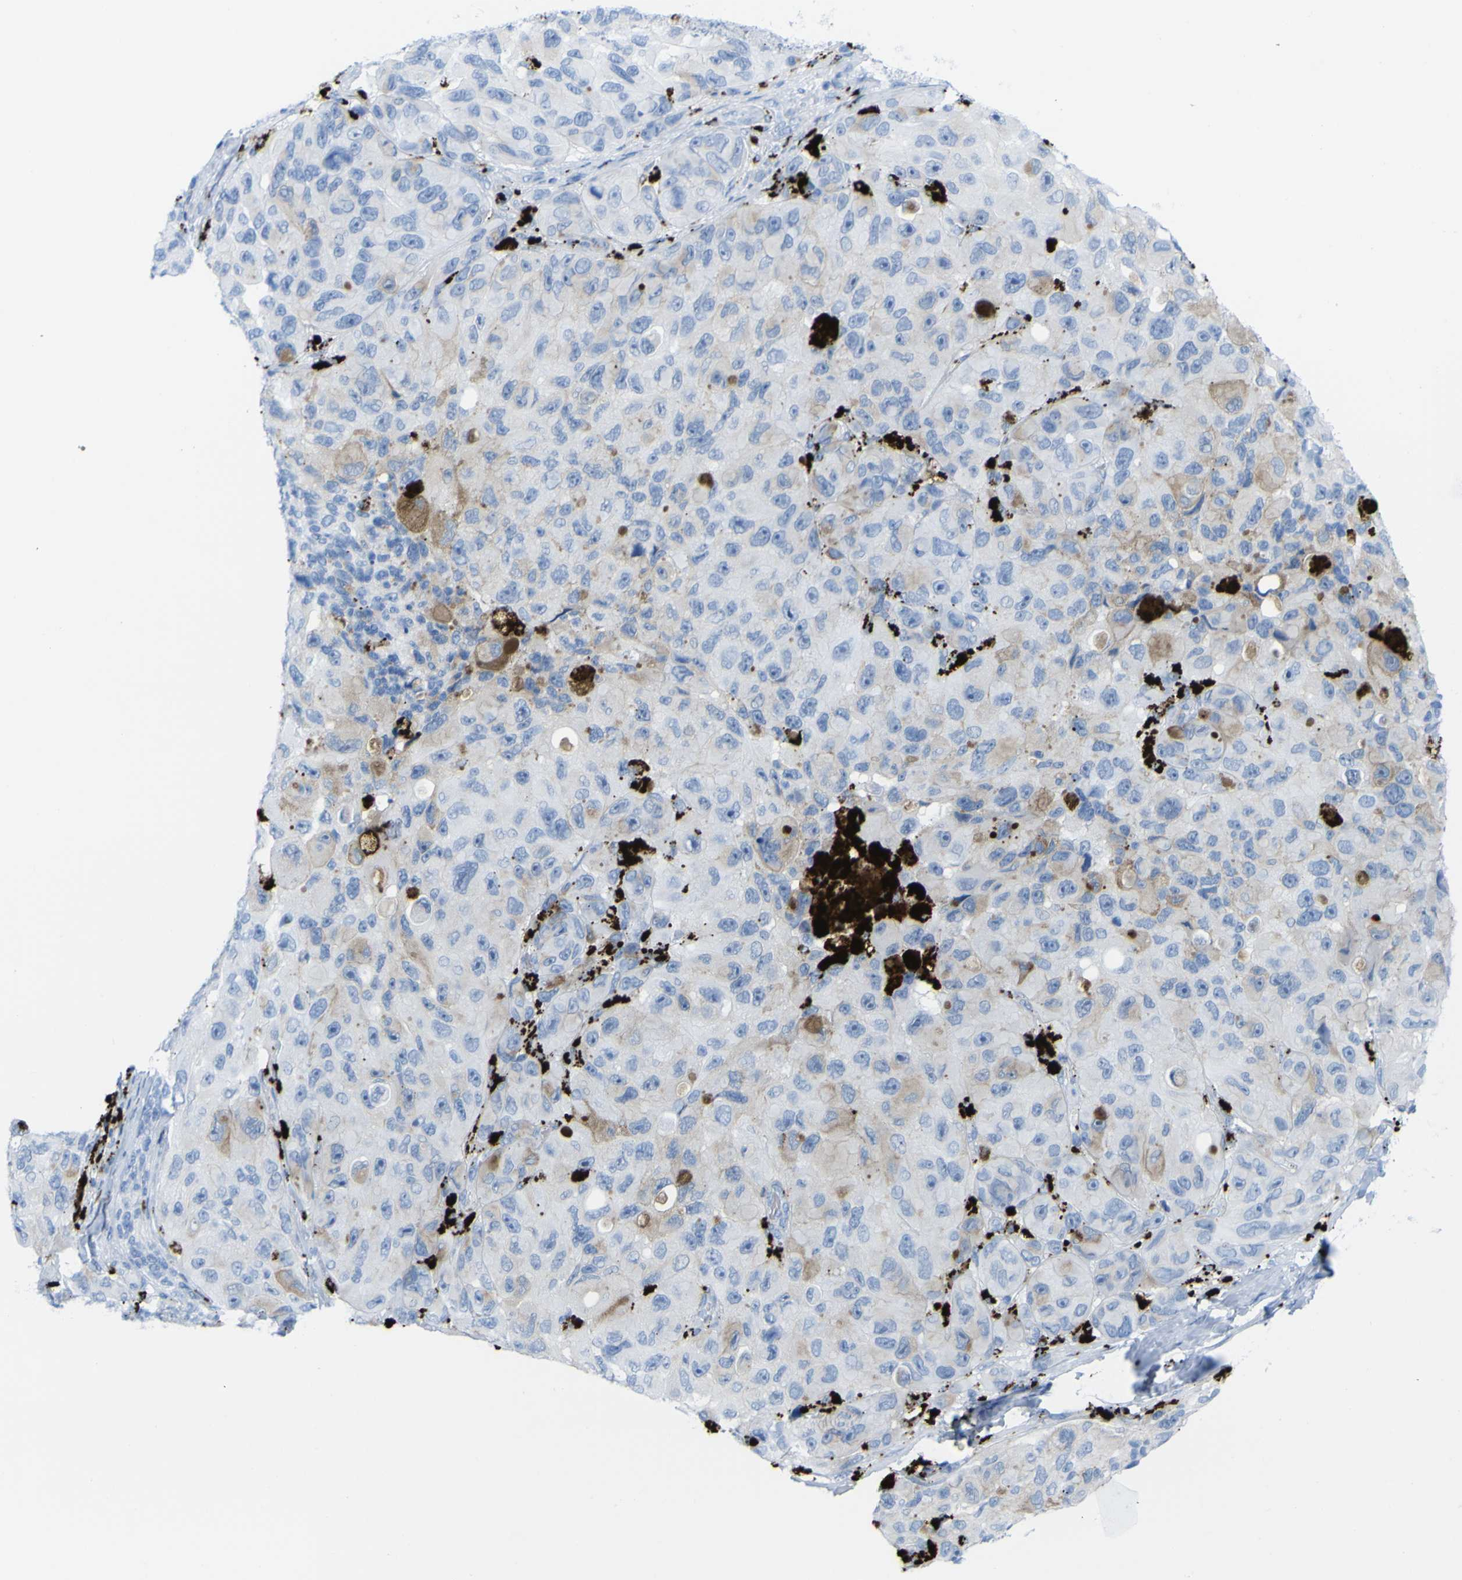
{"staining": {"intensity": "moderate", "quantity": "<25%", "location": "cytoplasmic/membranous"}, "tissue": "melanoma", "cell_type": "Tumor cells", "image_type": "cancer", "snomed": [{"axis": "morphology", "description": "Malignant melanoma, NOS"}, {"axis": "topography", "description": "Skin"}], "caption": "Approximately <25% of tumor cells in human malignant melanoma demonstrate moderate cytoplasmic/membranous protein staining as visualized by brown immunohistochemical staining.", "gene": "PLD3", "patient": {"sex": "female", "age": 73}}